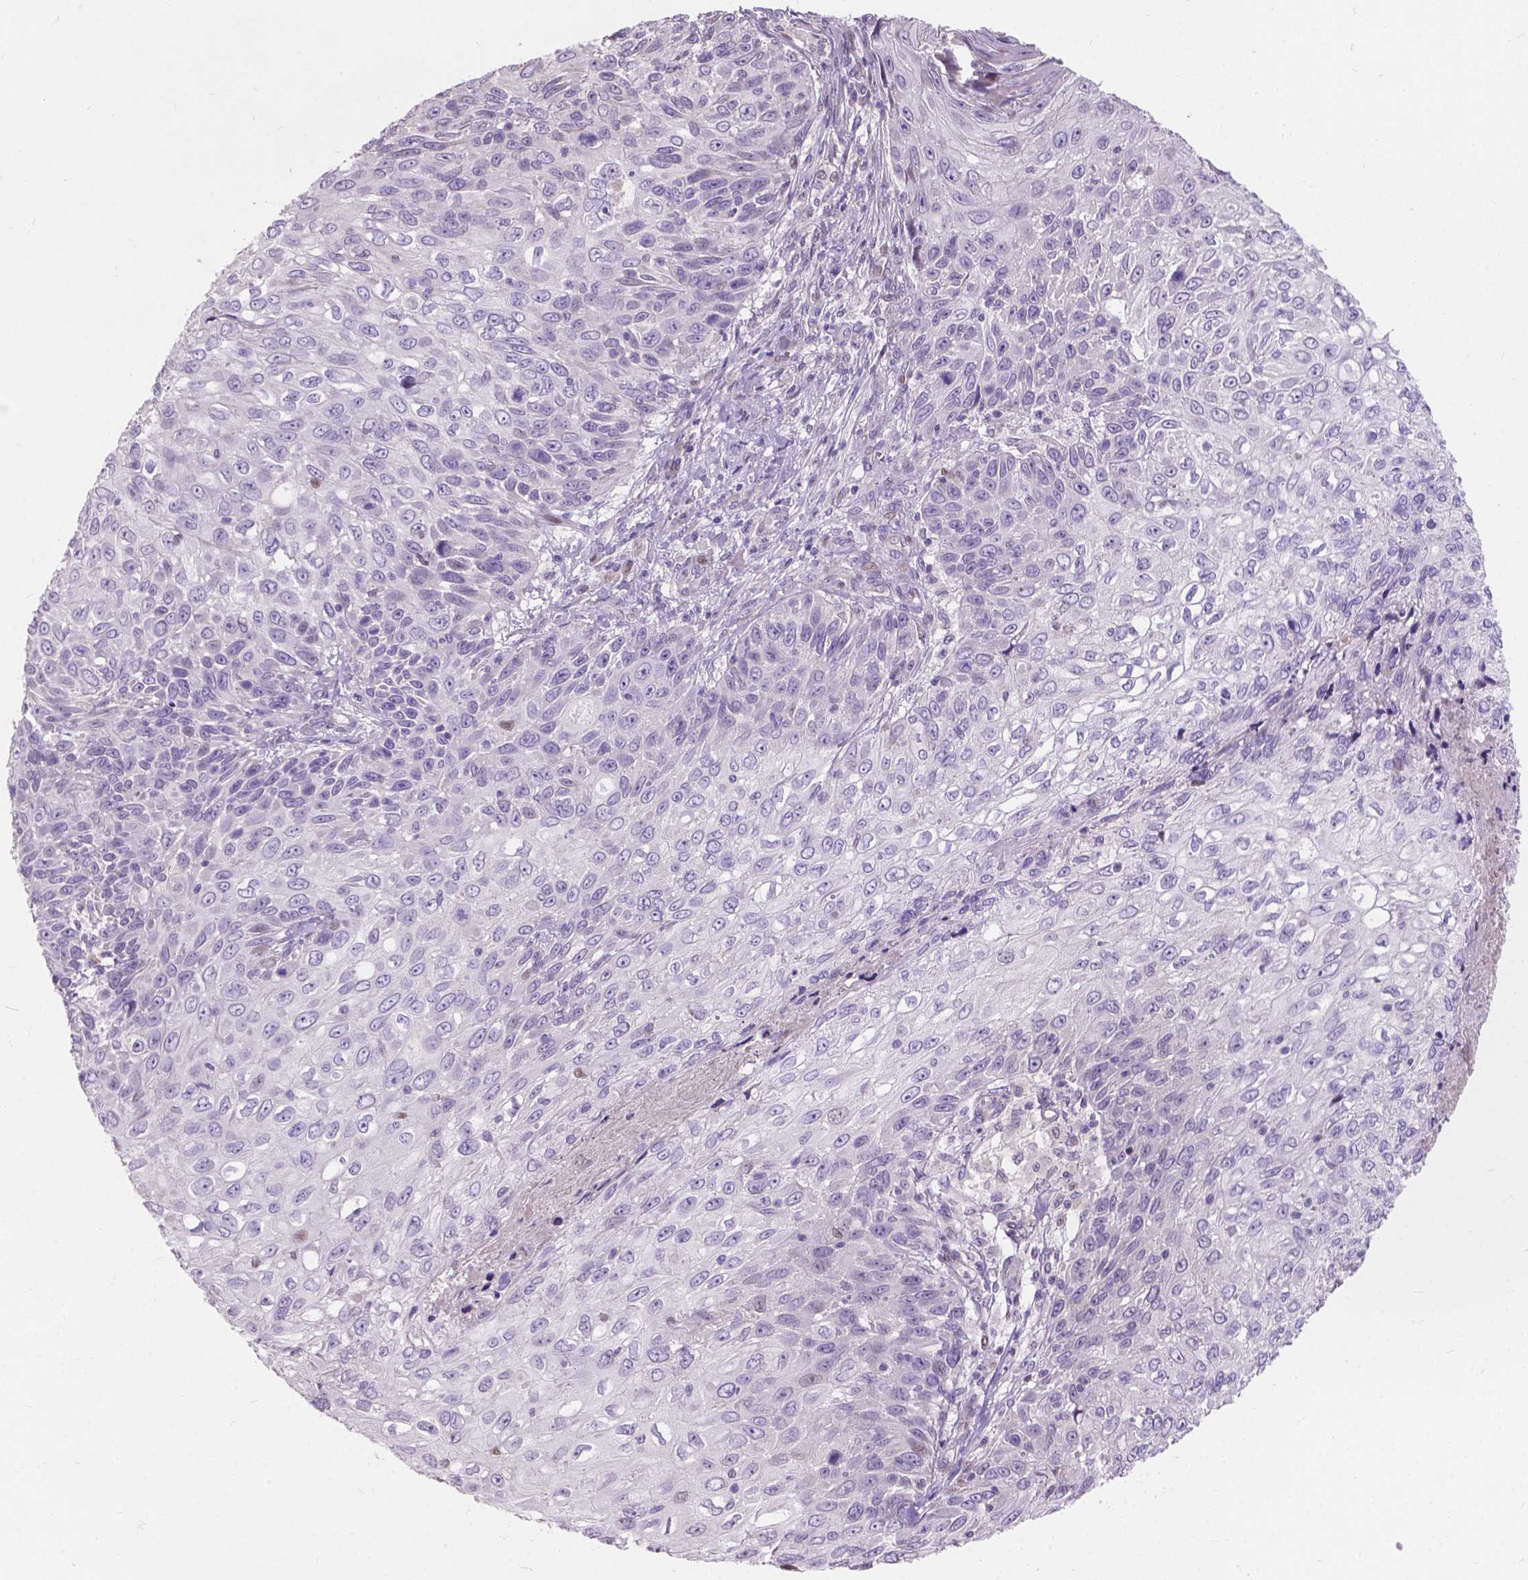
{"staining": {"intensity": "negative", "quantity": "none", "location": "none"}, "tissue": "skin cancer", "cell_type": "Tumor cells", "image_type": "cancer", "snomed": [{"axis": "morphology", "description": "Squamous cell carcinoma, NOS"}, {"axis": "topography", "description": "Skin"}], "caption": "IHC histopathology image of neoplastic tissue: human skin squamous cell carcinoma stained with DAB reveals no significant protein positivity in tumor cells. (DAB (3,3'-diaminobenzidine) immunohistochemistry, high magnification).", "gene": "MYH14", "patient": {"sex": "male", "age": 92}}